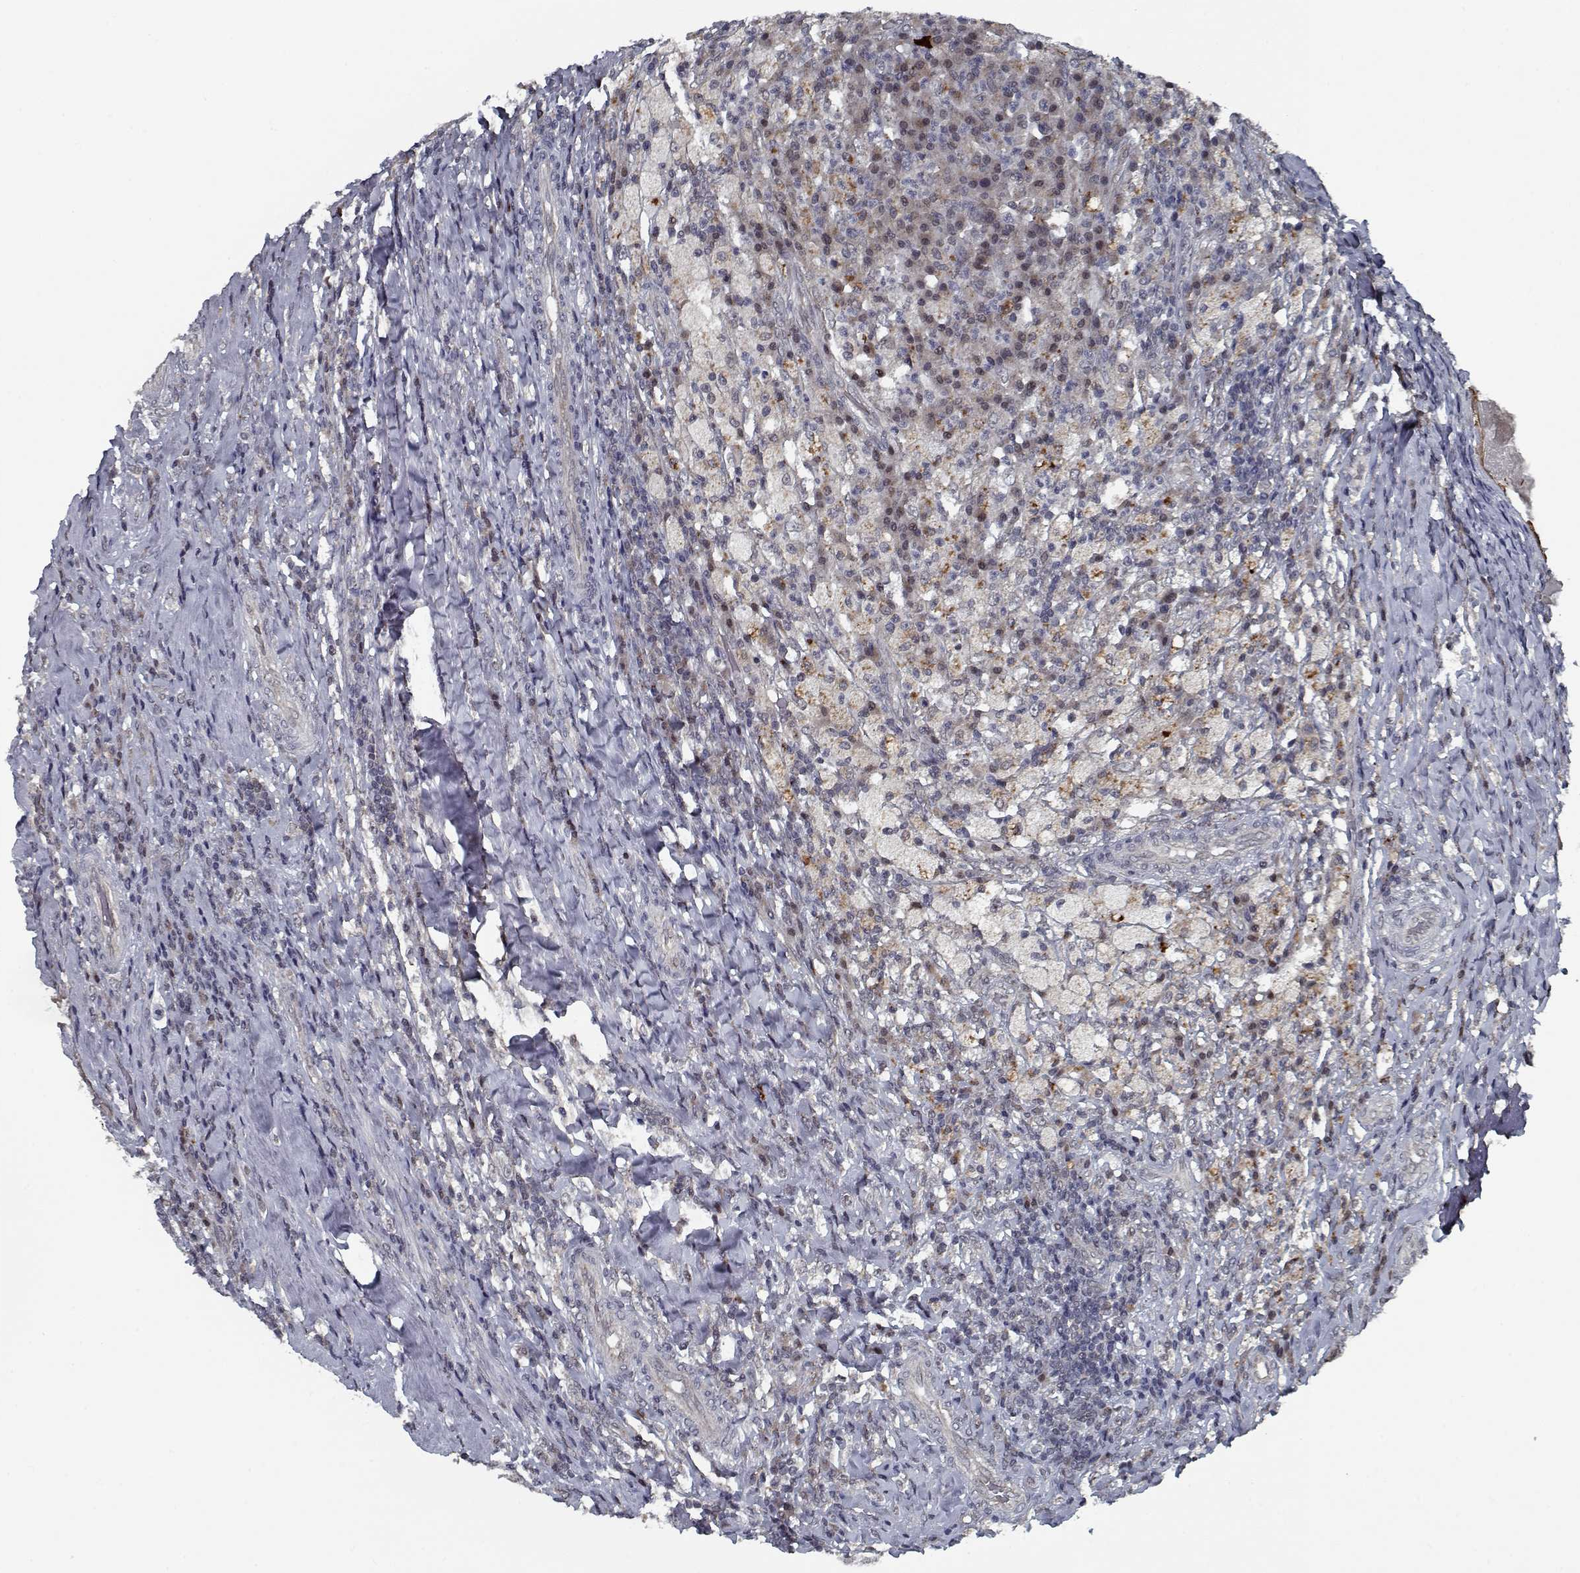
{"staining": {"intensity": "weak", "quantity": "25%-75%", "location": "cytoplasmic/membranous"}, "tissue": "testis cancer", "cell_type": "Tumor cells", "image_type": "cancer", "snomed": [{"axis": "morphology", "description": "Necrosis, NOS"}, {"axis": "morphology", "description": "Carcinoma, Embryonal, NOS"}, {"axis": "topography", "description": "Testis"}], "caption": "Approximately 25%-75% of tumor cells in human embryonal carcinoma (testis) display weak cytoplasmic/membranous protein staining as visualized by brown immunohistochemical staining.", "gene": "NLK", "patient": {"sex": "male", "age": 19}}